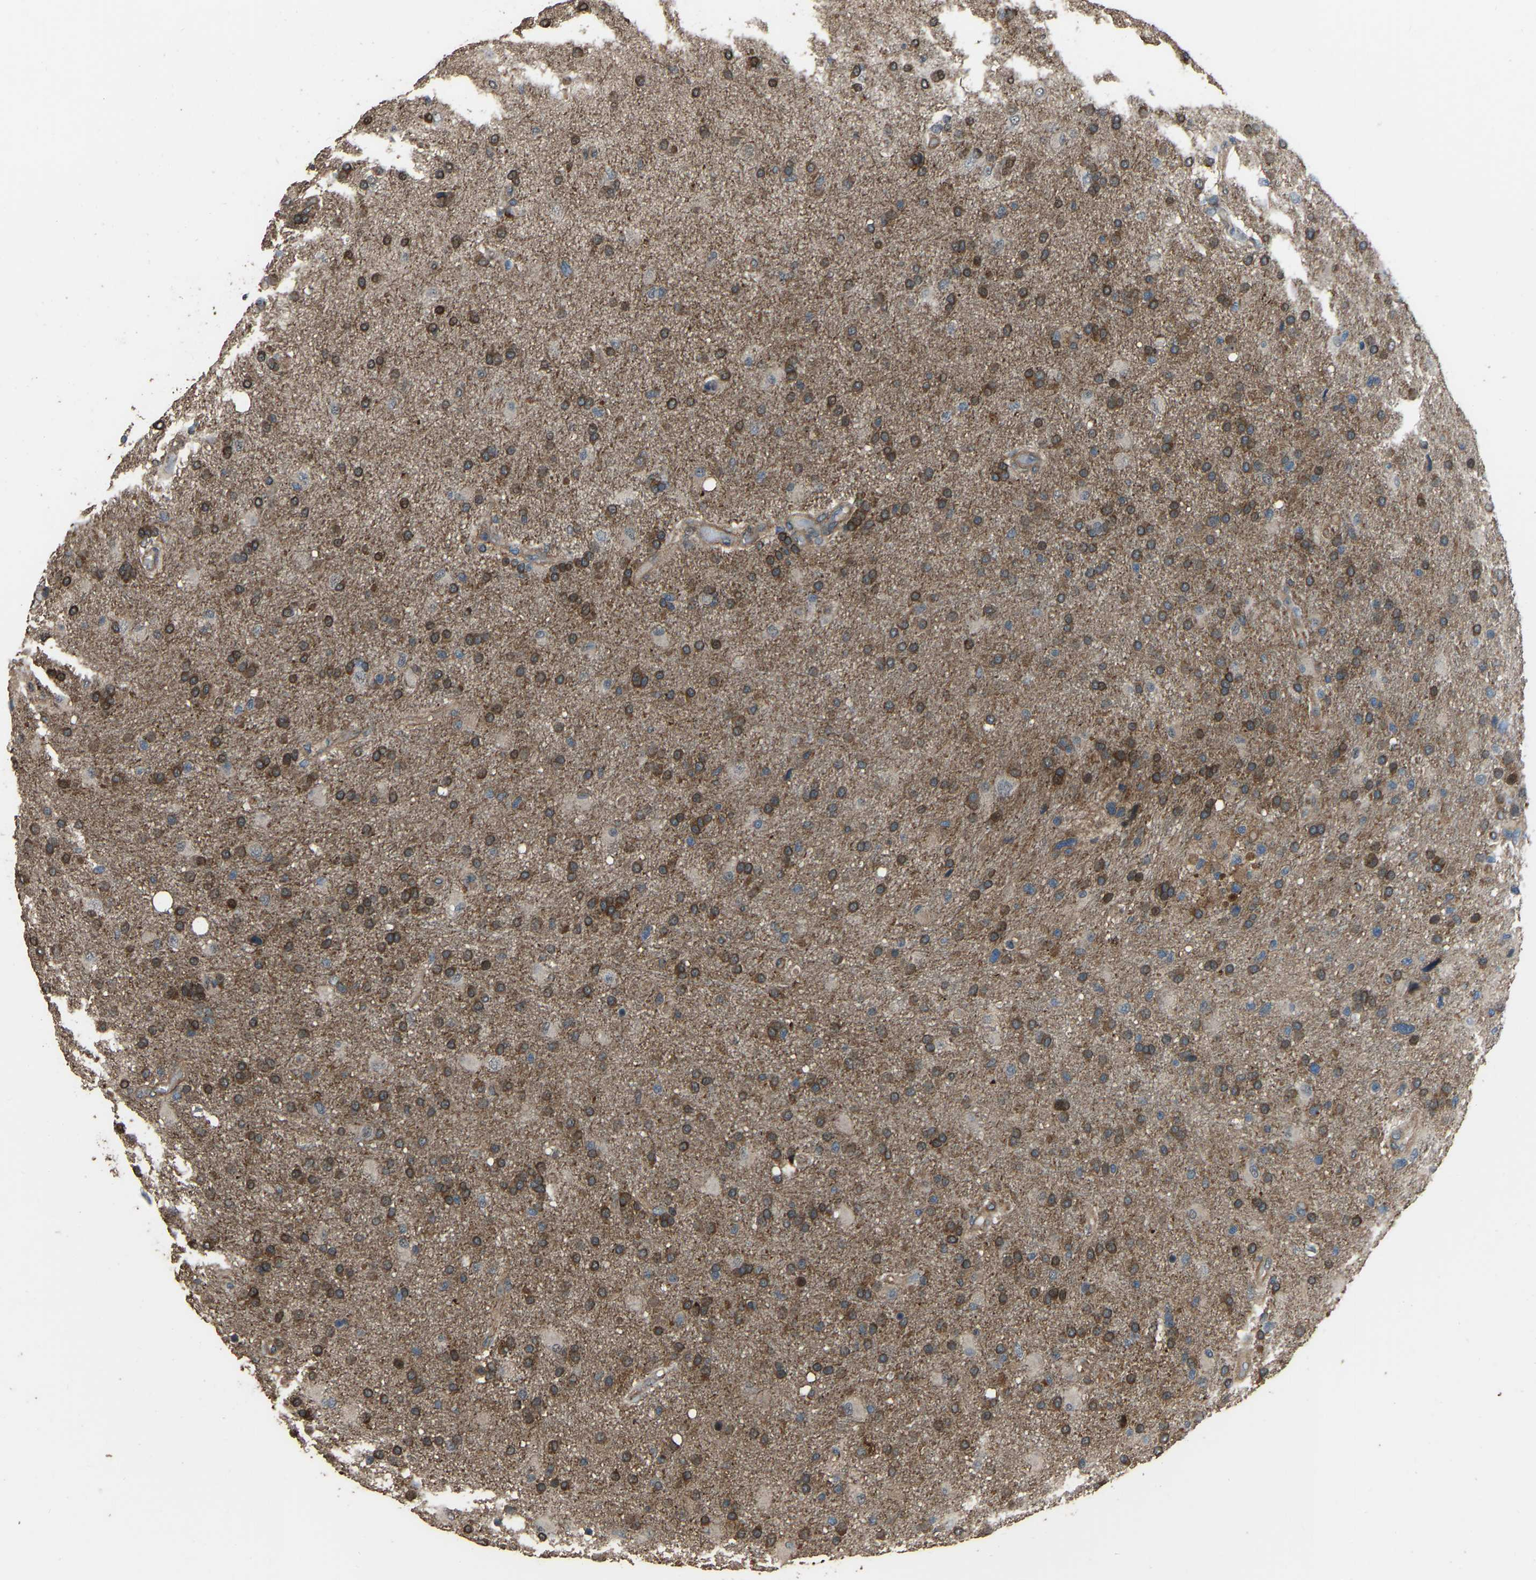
{"staining": {"intensity": "moderate", "quantity": ">75%", "location": "cytoplasmic/membranous"}, "tissue": "glioma", "cell_type": "Tumor cells", "image_type": "cancer", "snomed": [{"axis": "morphology", "description": "Glioma, malignant, High grade"}, {"axis": "topography", "description": "Brain"}], "caption": "Human glioma stained with a protein marker displays moderate staining in tumor cells.", "gene": "SLC4A2", "patient": {"sex": "male", "age": 72}}